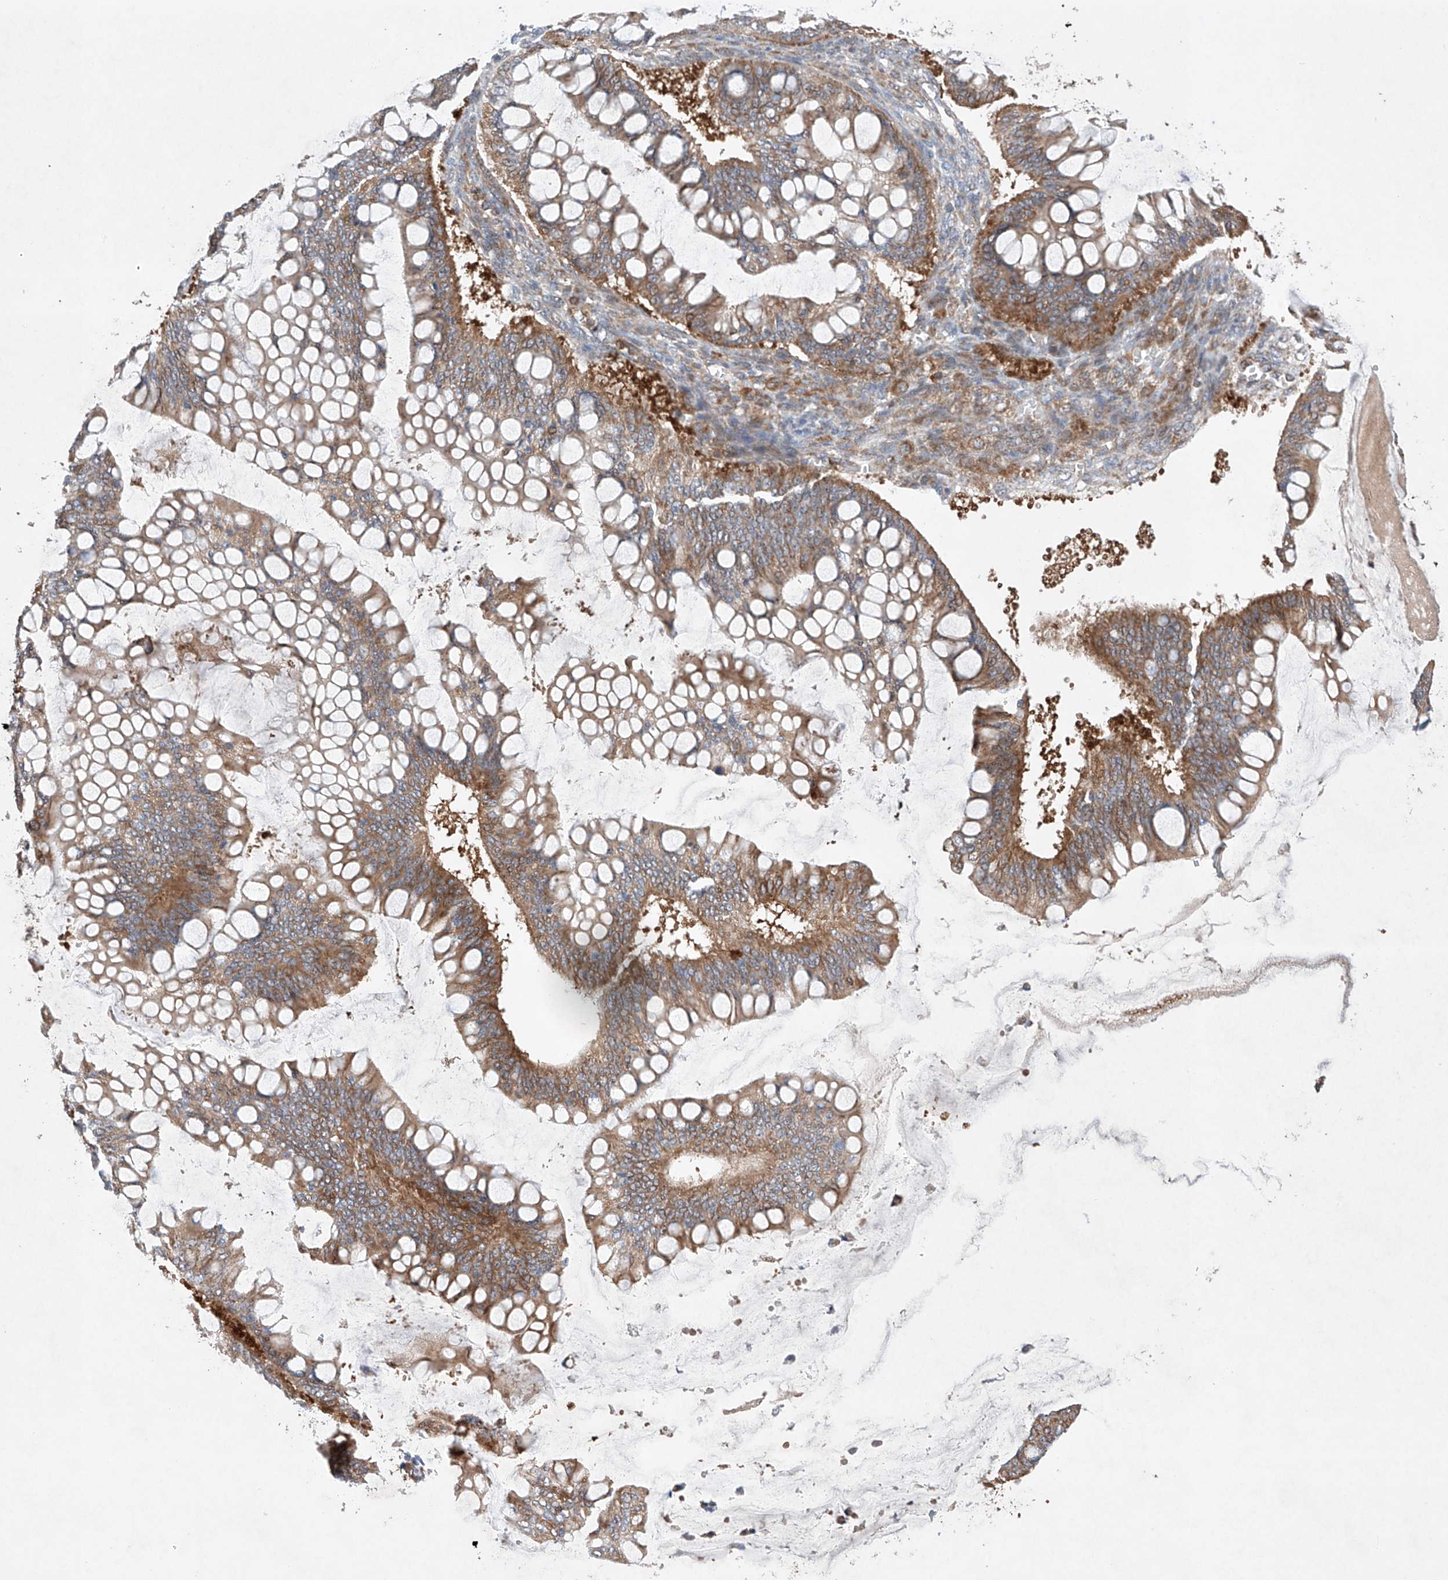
{"staining": {"intensity": "moderate", "quantity": ">75%", "location": "cytoplasmic/membranous"}, "tissue": "ovarian cancer", "cell_type": "Tumor cells", "image_type": "cancer", "snomed": [{"axis": "morphology", "description": "Cystadenocarcinoma, mucinous, NOS"}, {"axis": "topography", "description": "Ovary"}], "caption": "Tumor cells display moderate cytoplasmic/membranous staining in about >75% of cells in ovarian mucinous cystadenocarcinoma. The staining is performed using DAB (3,3'-diaminobenzidine) brown chromogen to label protein expression. The nuclei are counter-stained blue using hematoxylin.", "gene": "TIMM23", "patient": {"sex": "female", "age": 73}}